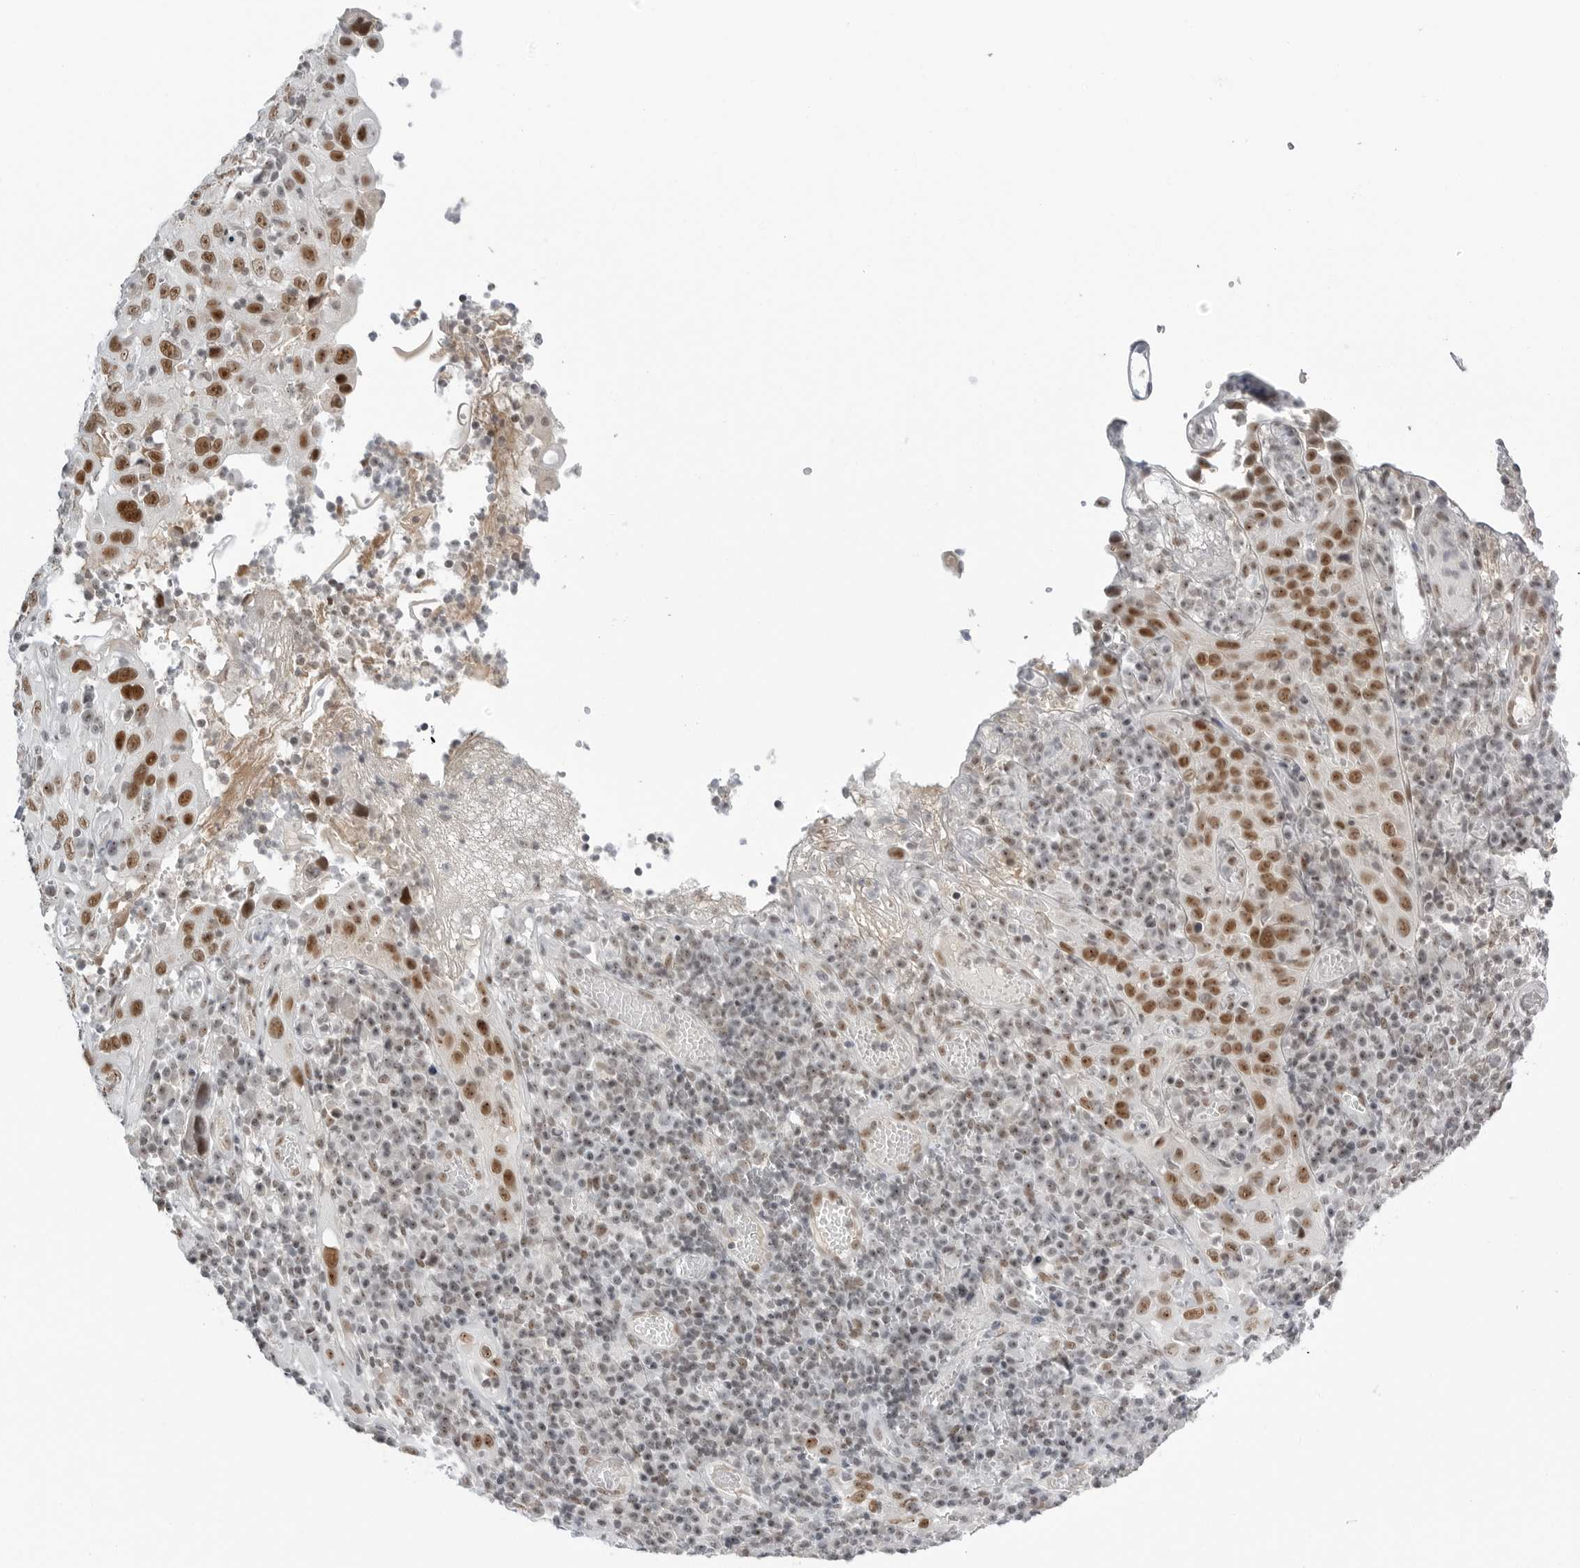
{"staining": {"intensity": "strong", "quantity": ">75%", "location": "nuclear"}, "tissue": "cervical cancer", "cell_type": "Tumor cells", "image_type": "cancer", "snomed": [{"axis": "morphology", "description": "Squamous cell carcinoma, NOS"}, {"axis": "topography", "description": "Cervix"}], "caption": "Squamous cell carcinoma (cervical) stained for a protein exhibits strong nuclear positivity in tumor cells.", "gene": "WRAP53", "patient": {"sex": "female", "age": 46}}